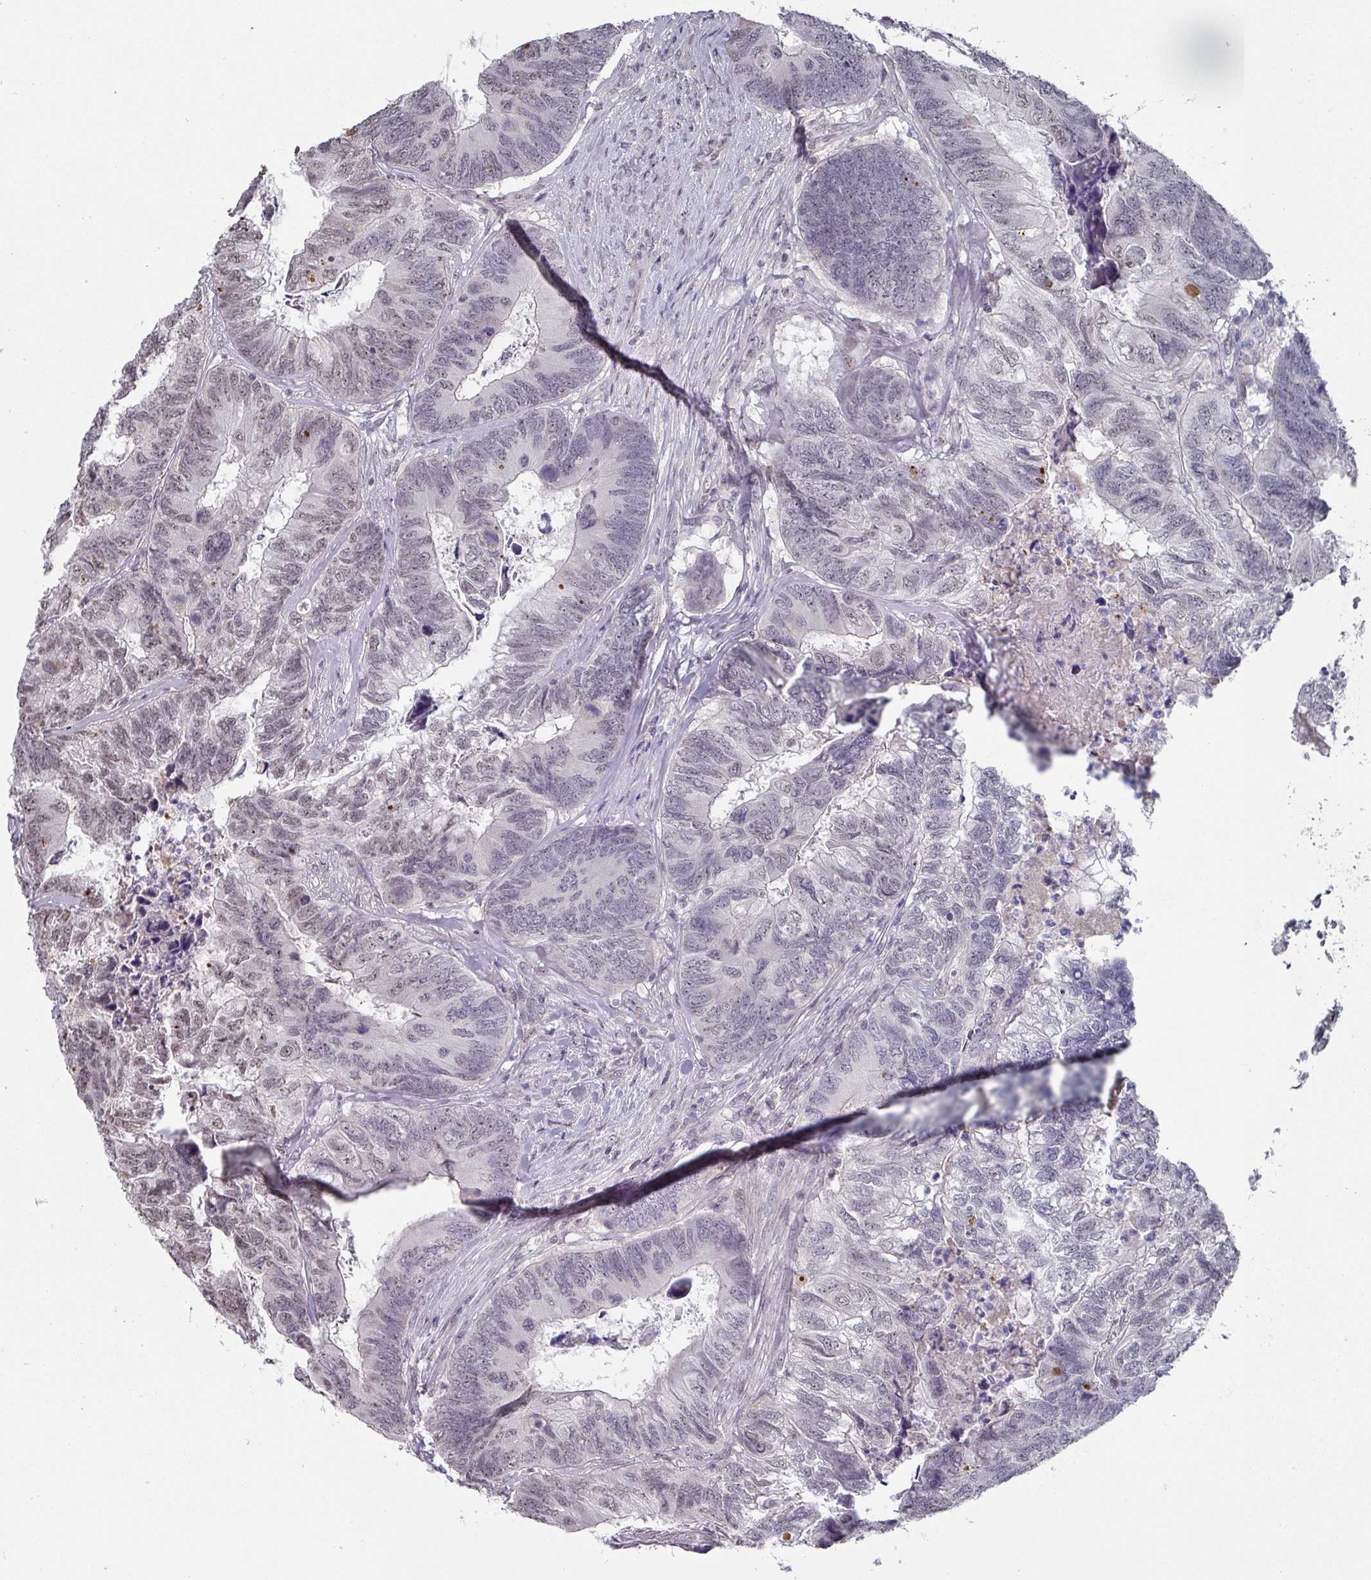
{"staining": {"intensity": "weak", "quantity": "<25%", "location": "nuclear"}, "tissue": "colorectal cancer", "cell_type": "Tumor cells", "image_type": "cancer", "snomed": [{"axis": "morphology", "description": "Adenocarcinoma, NOS"}, {"axis": "topography", "description": "Colon"}], "caption": "Immunohistochemistry (IHC) image of neoplastic tissue: human colorectal adenocarcinoma stained with DAB displays no significant protein positivity in tumor cells.", "gene": "ZNF654", "patient": {"sex": "female", "age": 67}}